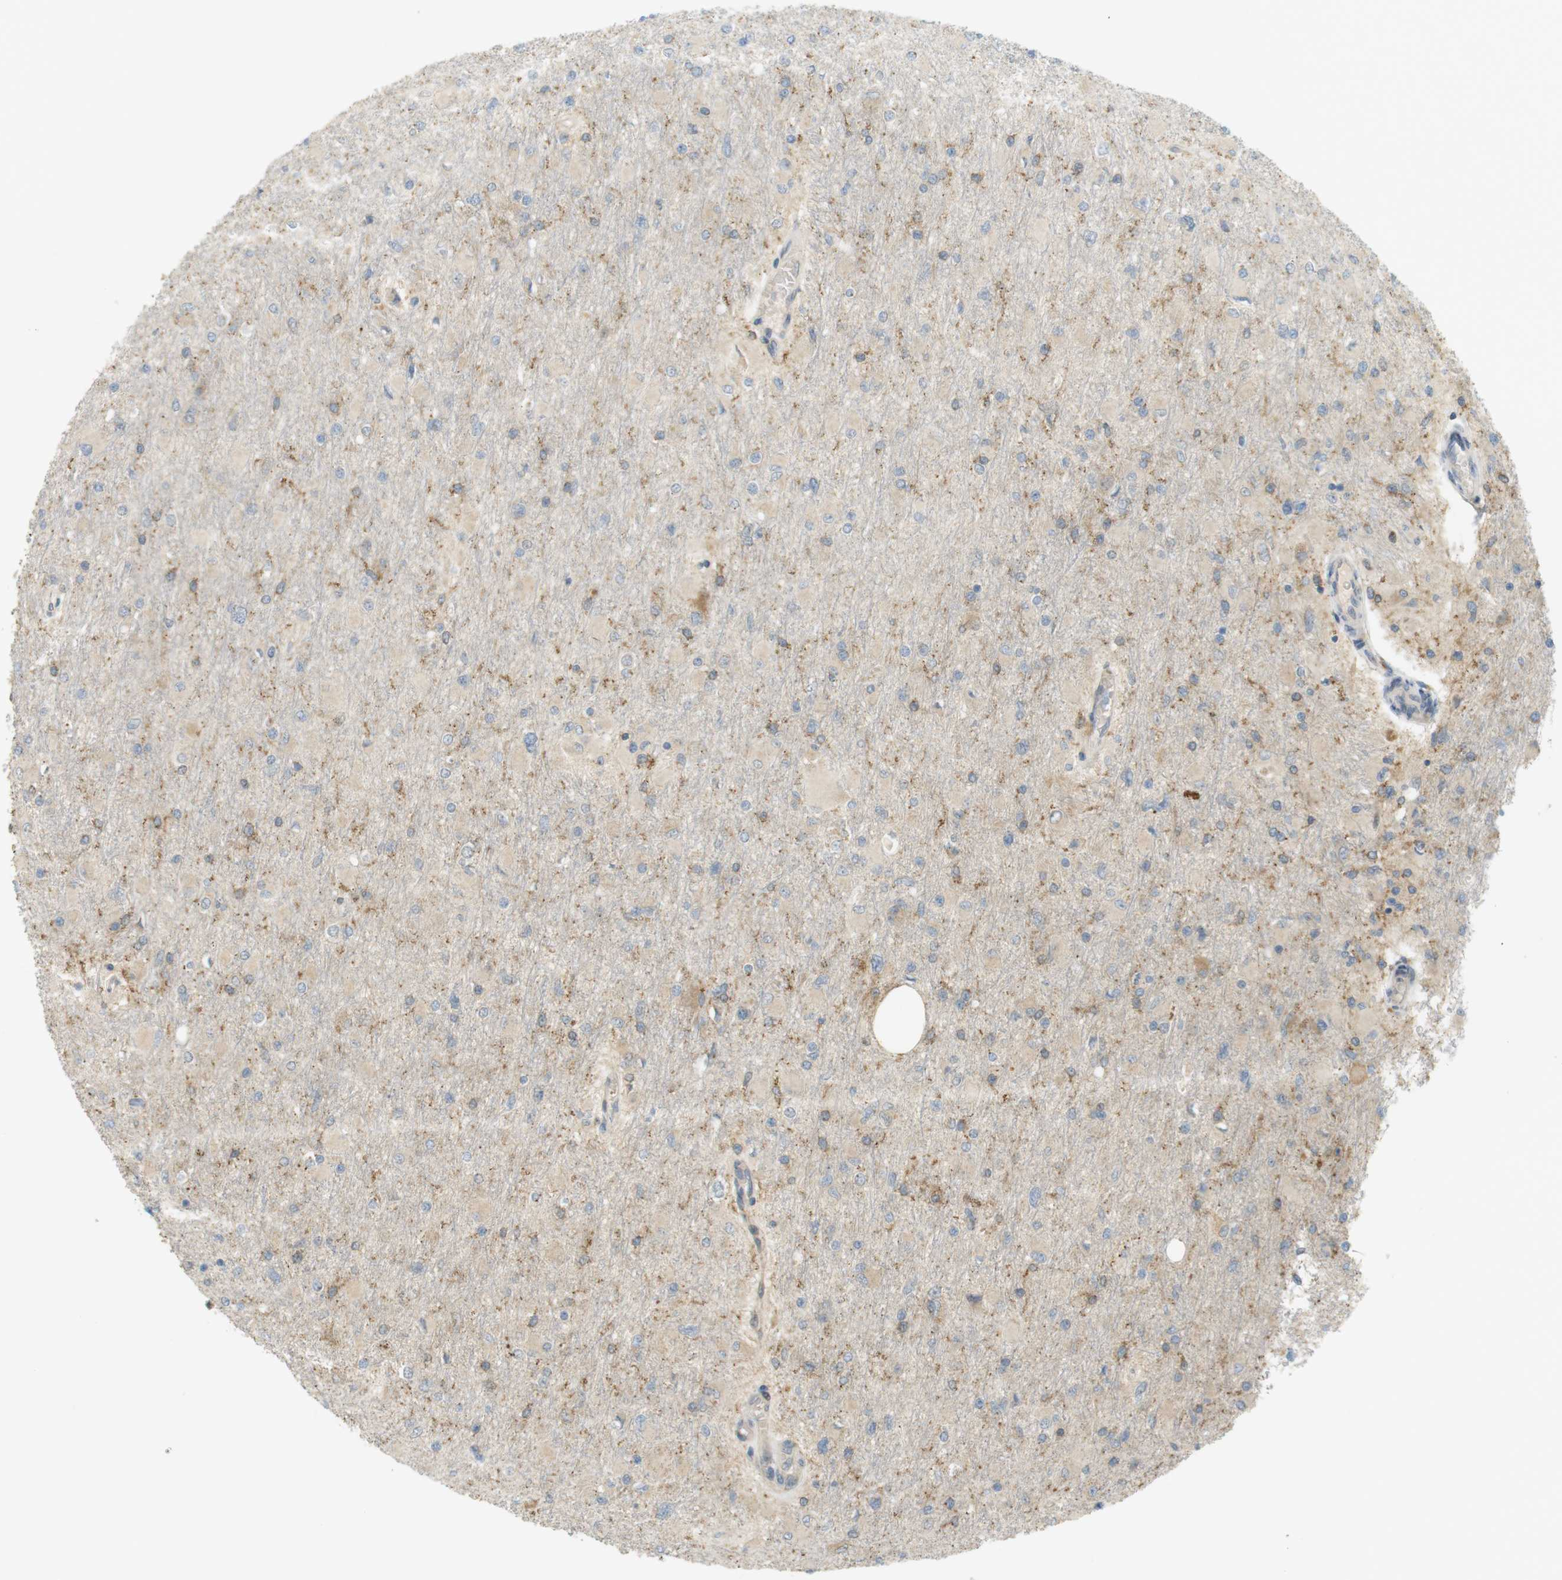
{"staining": {"intensity": "moderate", "quantity": "<25%", "location": "cytoplasmic/membranous"}, "tissue": "glioma", "cell_type": "Tumor cells", "image_type": "cancer", "snomed": [{"axis": "morphology", "description": "Glioma, malignant, High grade"}, {"axis": "topography", "description": "Cerebral cortex"}], "caption": "Glioma stained with immunohistochemistry exhibits moderate cytoplasmic/membranous positivity in about <25% of tumor cells.", "gene": "CLRN3", "patient": {"sex": "female", "age": 36}}